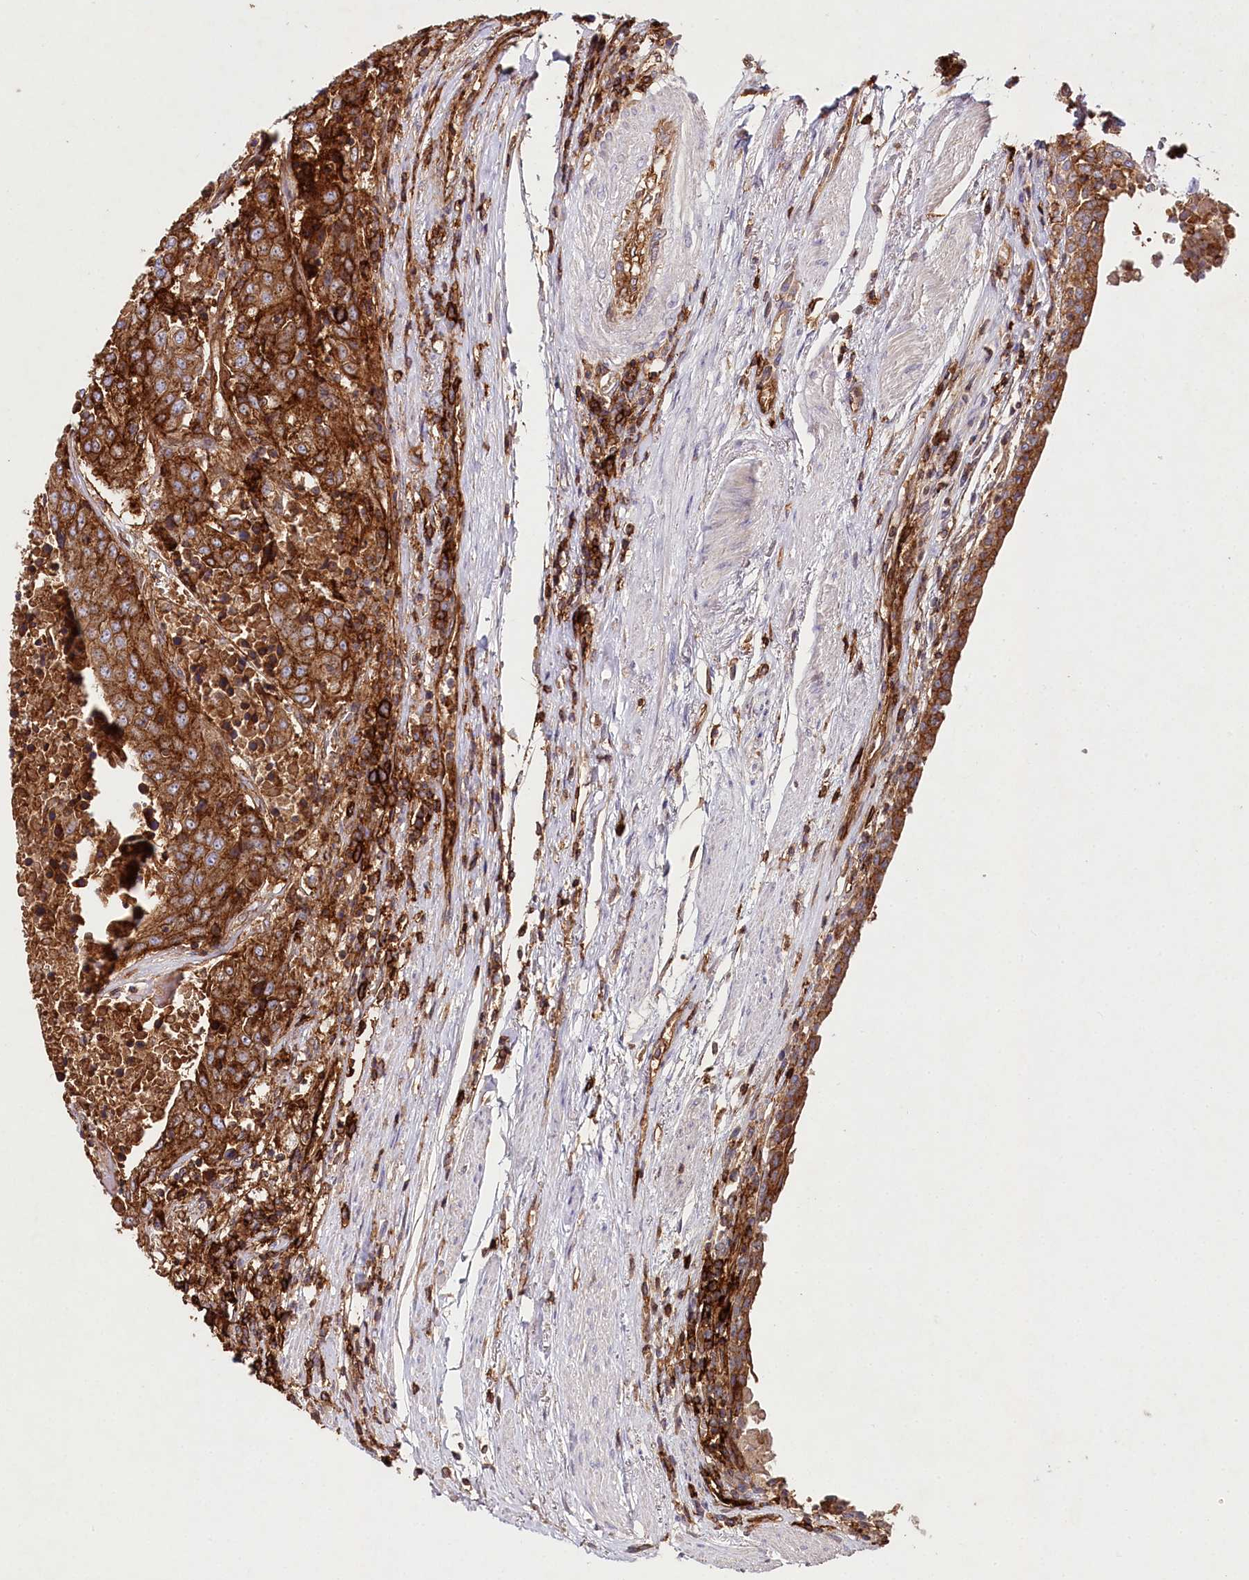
{"staining": {"intensity": "strong", "quantity": ">75%", "location": "cytoplasmic/membranous"}, "tissue": "urothelial cancer", "cell_type": "Tumor cells", "image_type": "cancer", "snomed": [{"axis": "morphology", "description": "Urothelial carcinoma, High grade"}, {"axis": "topography", "description": "Urinary bladder"}], "caption": "Protein analysis of urothelial cancer tissue demonstrates strong cytoplasmic/membranous expression in approximately >75% of tumor cells. (Brightfield microscopy of DAB IHC at high magnification).", "gene": "RBP5", "patient": {"sex": "female", "age": 85}}